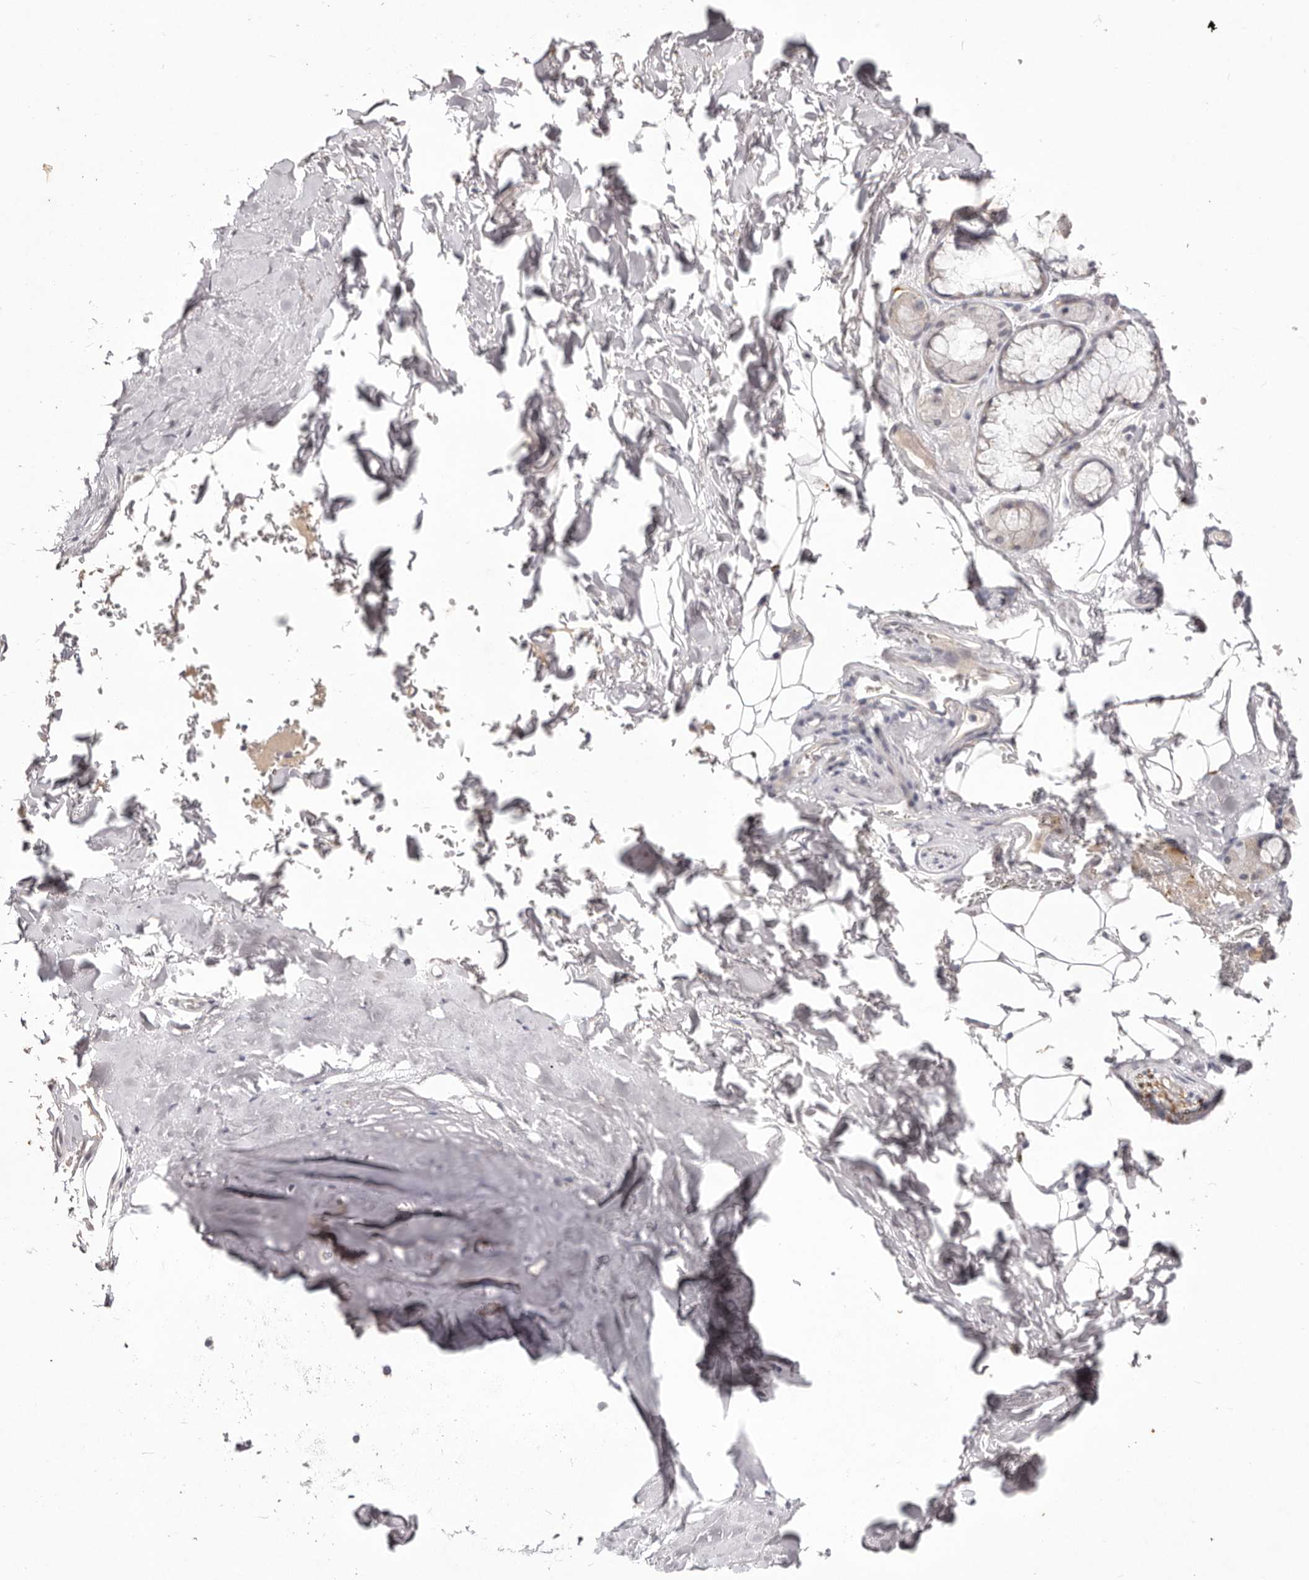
{"staining": {"intensity": "moderate", "quantity": "<25%", "location": "cytoplasmic/membranous"}, "tissue": "adipose tissue", "cell_type": "Adipocytes", "image_type": "normal", "snomed": [{"axis": "morphology", "description": "Normal tissue, NOS"}, {"axis": "topography", "description": "Cartilage tissue"}], "caption": "This histopathology image demonstrates IHC staining of normal human adipose tissue, with low moderate cytoplasmic/membranous positivity in approximately <25% of adipocytes.", "gene": "GARNL3", "patient": {"sex": "female", "age": 63}}